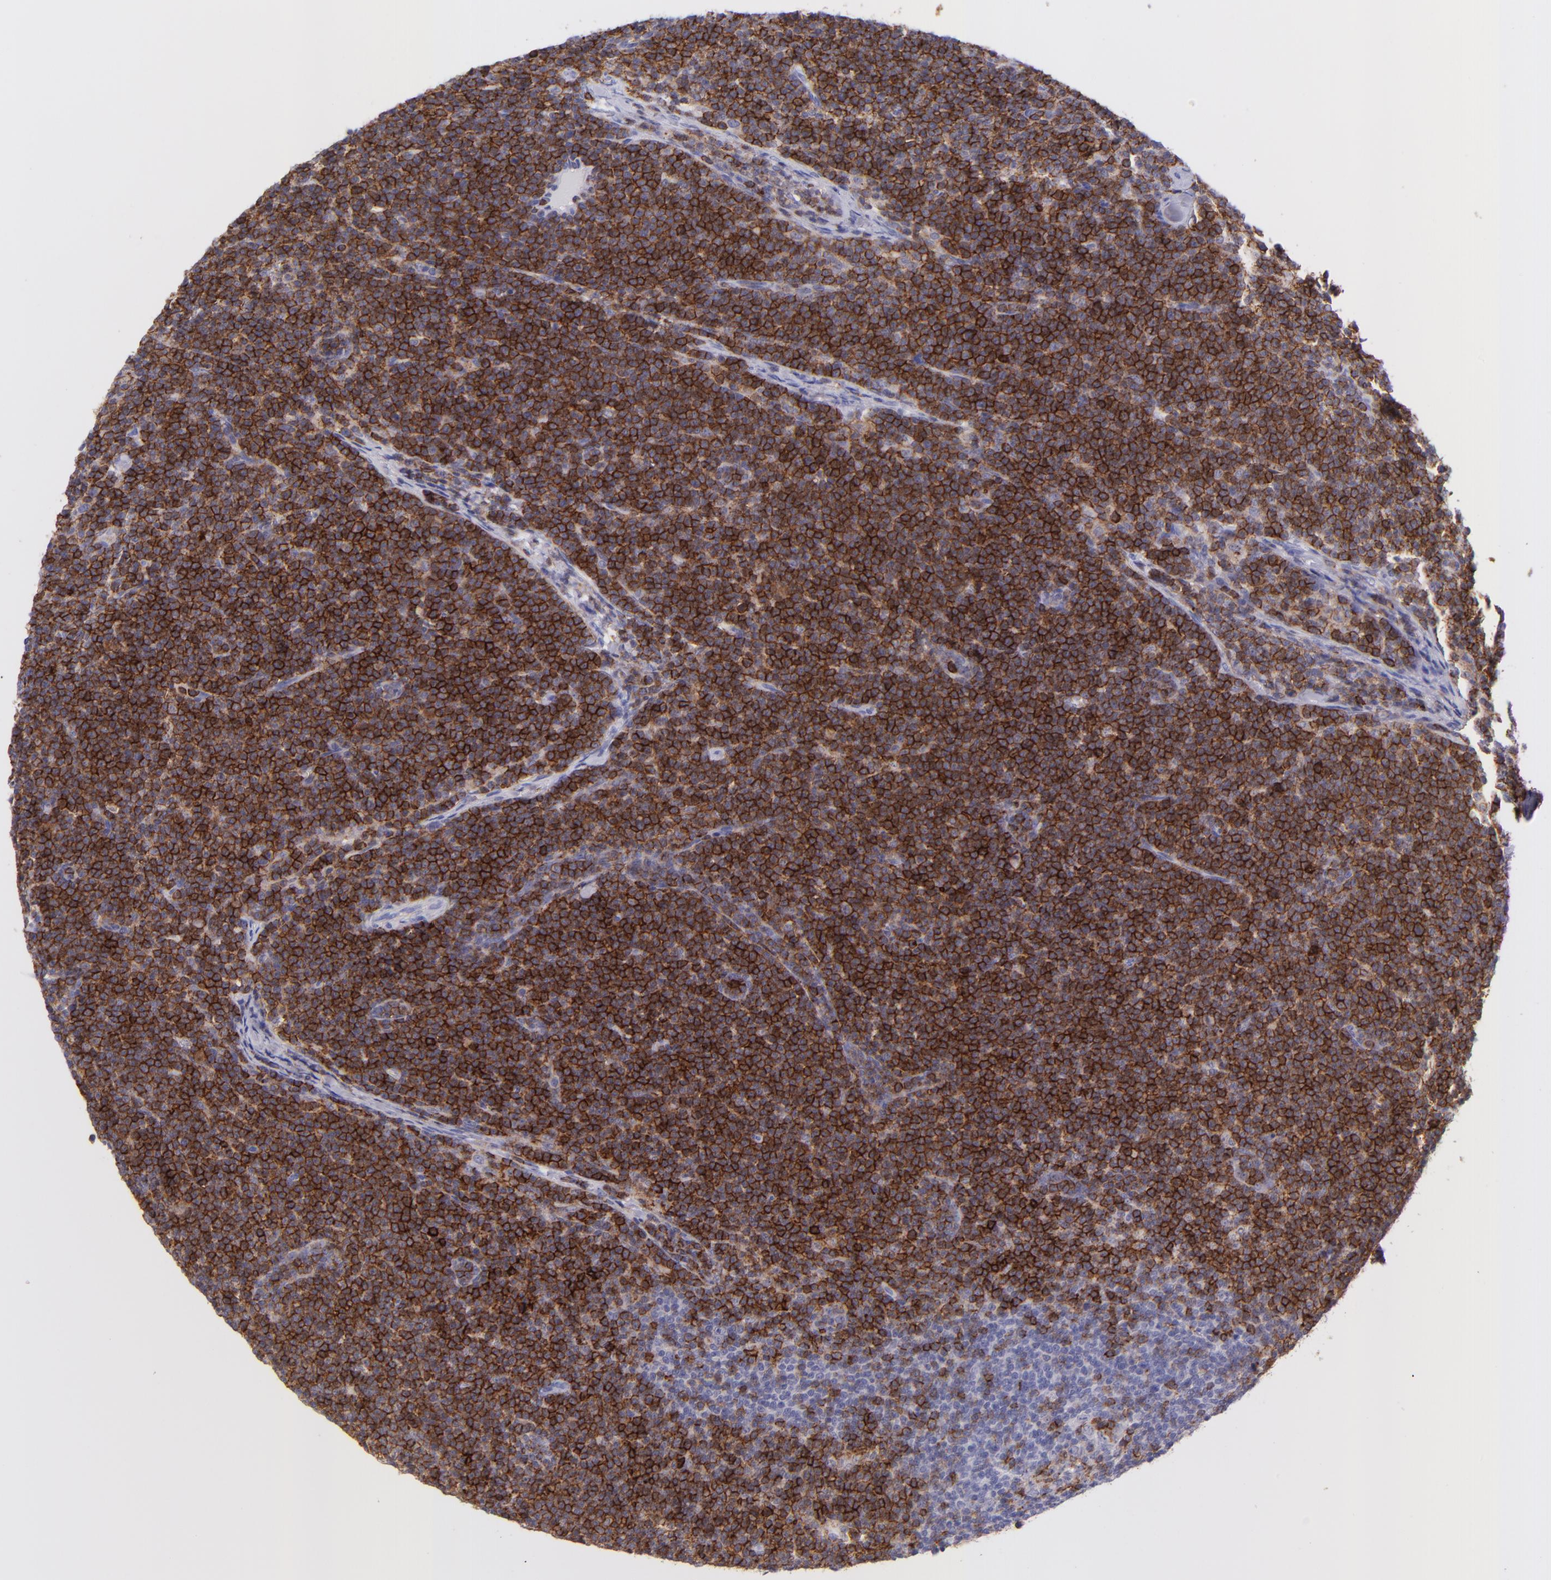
{"staining": {"intensity": "strong", "quantity": ">75%", "location": "cytoplasmic/membranous"}, "tissue": "lymphoma", "cell_type": "Tumor cells", "image_type": "cancer", "snomed": [{"axis": "morphology", "description": "Malignant lymphoma, non-Hodgkin's type, High grade"}, {"axis": "topography", "description": "Lymph node"}], "caption": "A high amount of strong cytoplasmic/membranous positivity is seen in approximately >75% of tumor cells in high-grade malignant lymphoma, non-Hodgkin's type tissue. (Stains: DAB (3,3'-diaminobenzidine) in brown, nuclei in blue, Microscopy: brightfield microscopy at high magnification).", "gene": "SPN", "patient": {"sex": "female", "age": 58}}